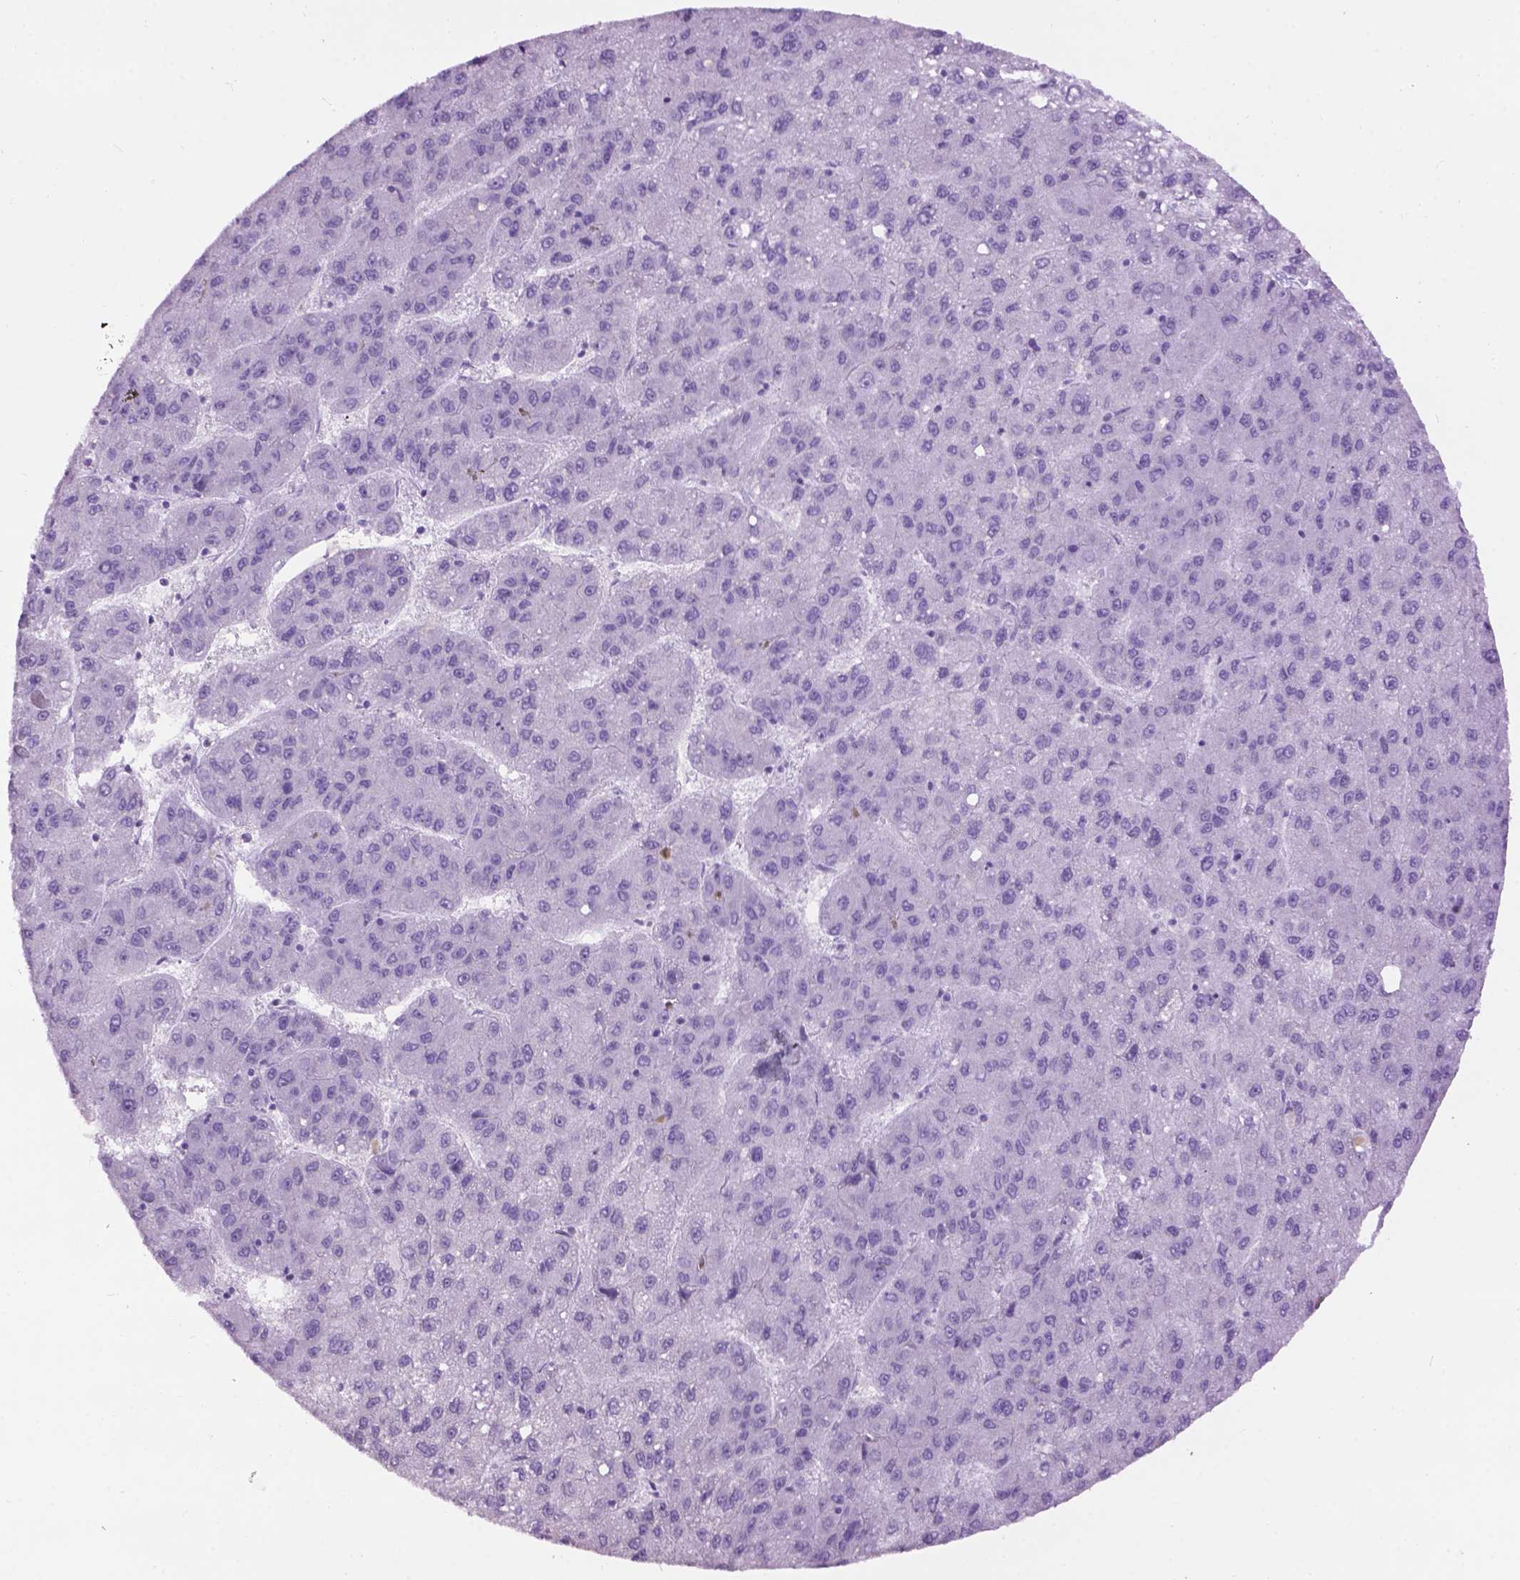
{"staining": {"intensity": "negative", "quantity": "none", "location": "none"}, "tissue": "liver cancer", "cell_type": "Tumor cells", "image_type": "cancer", "snomed": [{"axis": "morphology", "description": "Carcinoma, Hepatocellular, NOS"}, {"axis": "topography", "description": "Liver"}], "caption": "Micrograph shows no protein staining in tumor cells of liver cancer tissue.", "gene": "TH", "patient": {"sex": "female", "age": 82}}